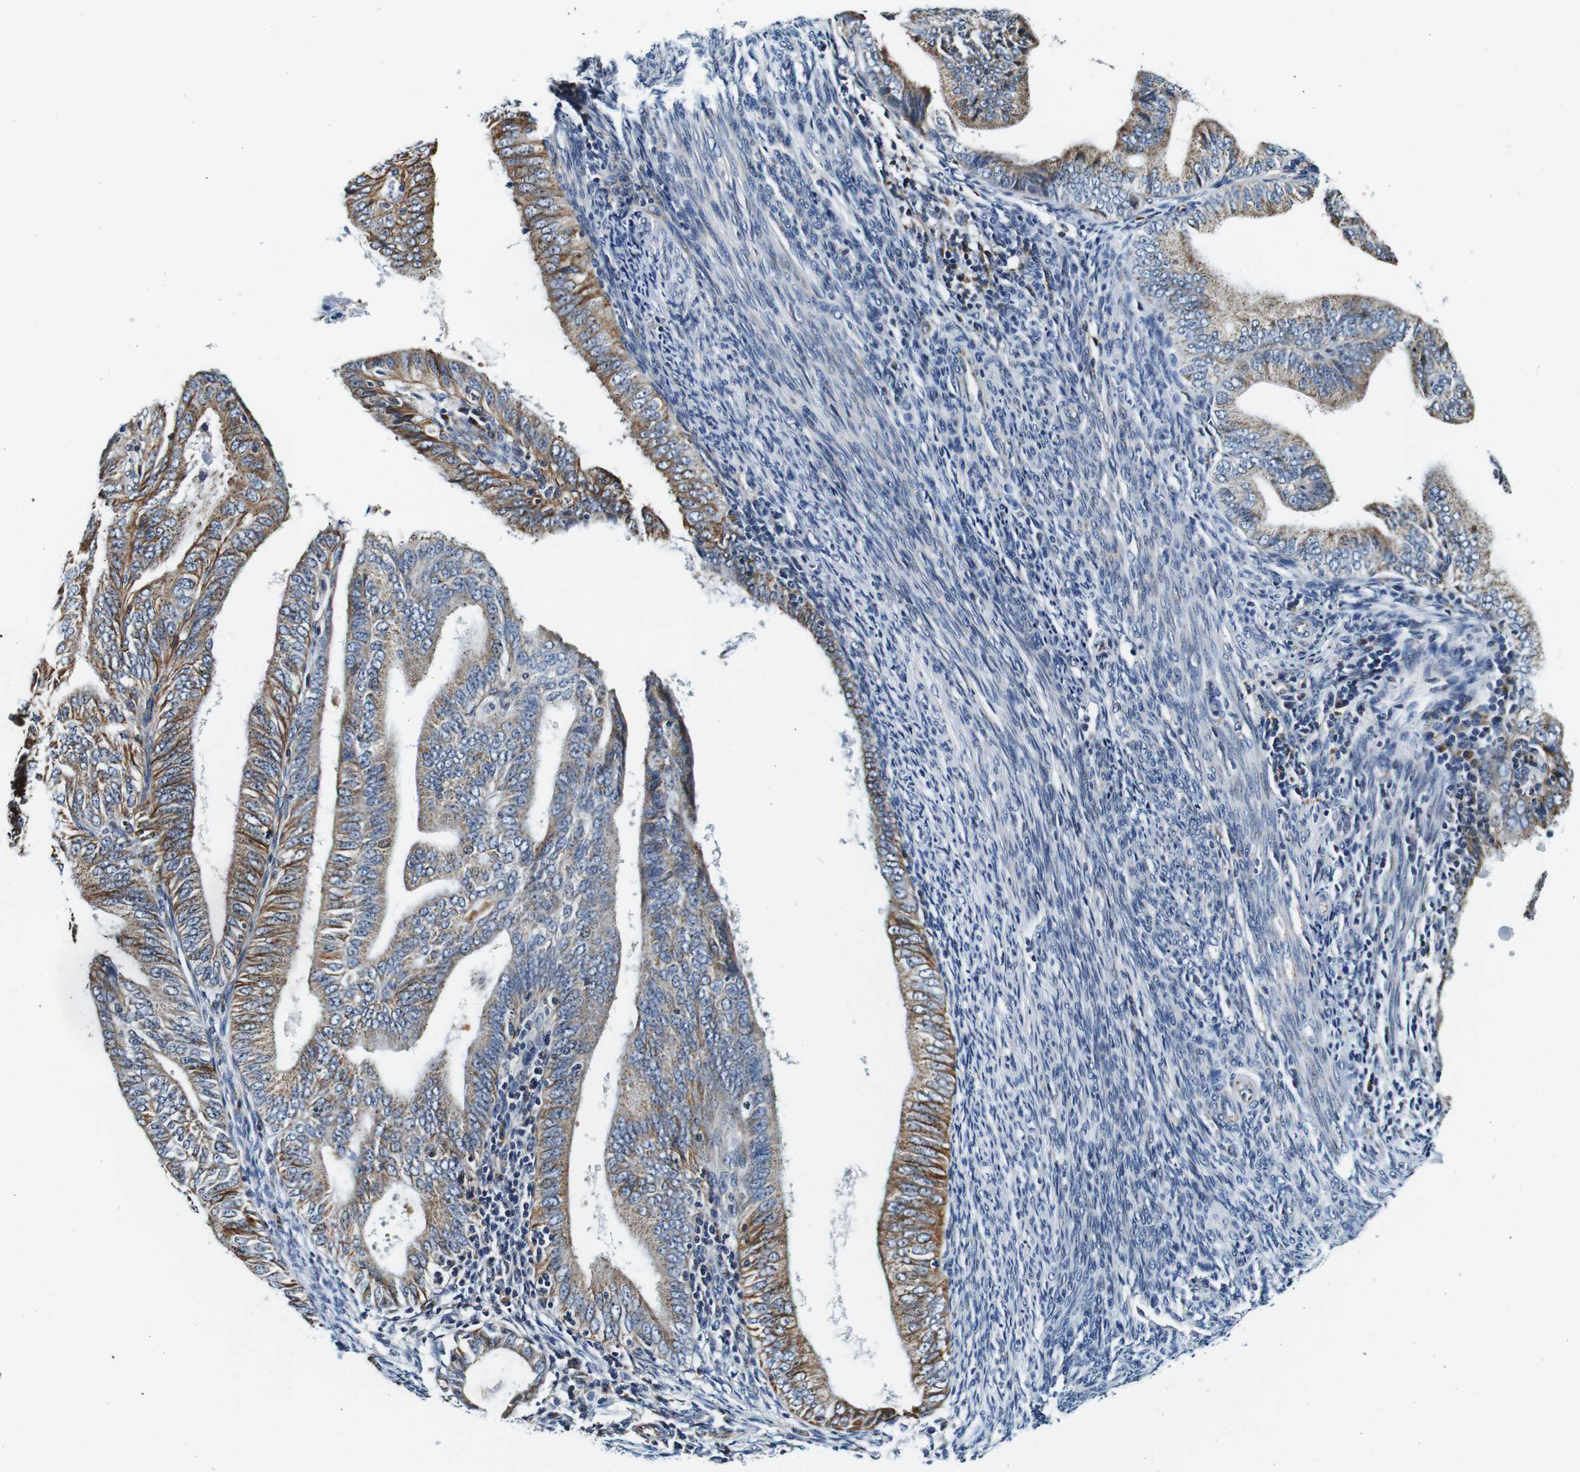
{"staining": {"intensity": "moderate", "quantity": ">75%", "location": "cytoplasmic/membranous"}, "tissue": "endometrial cancer", "cell_type": "Tumor cells", "image_type": "cancer", "snomed": [{"axis": "morphology", "description": "Adenocarcinoma, NOS"}, {"axis": "topography", "description": "Endometrium"}], "caption": "Protein expression analysis of endometrial cancer (adenocarcinoma) demonstrates moderate cytoplasmic/membranous staining in about >75% of tumor cells.", "gene": "FAR2", "patient": {"sex": "female", "age": 58}}